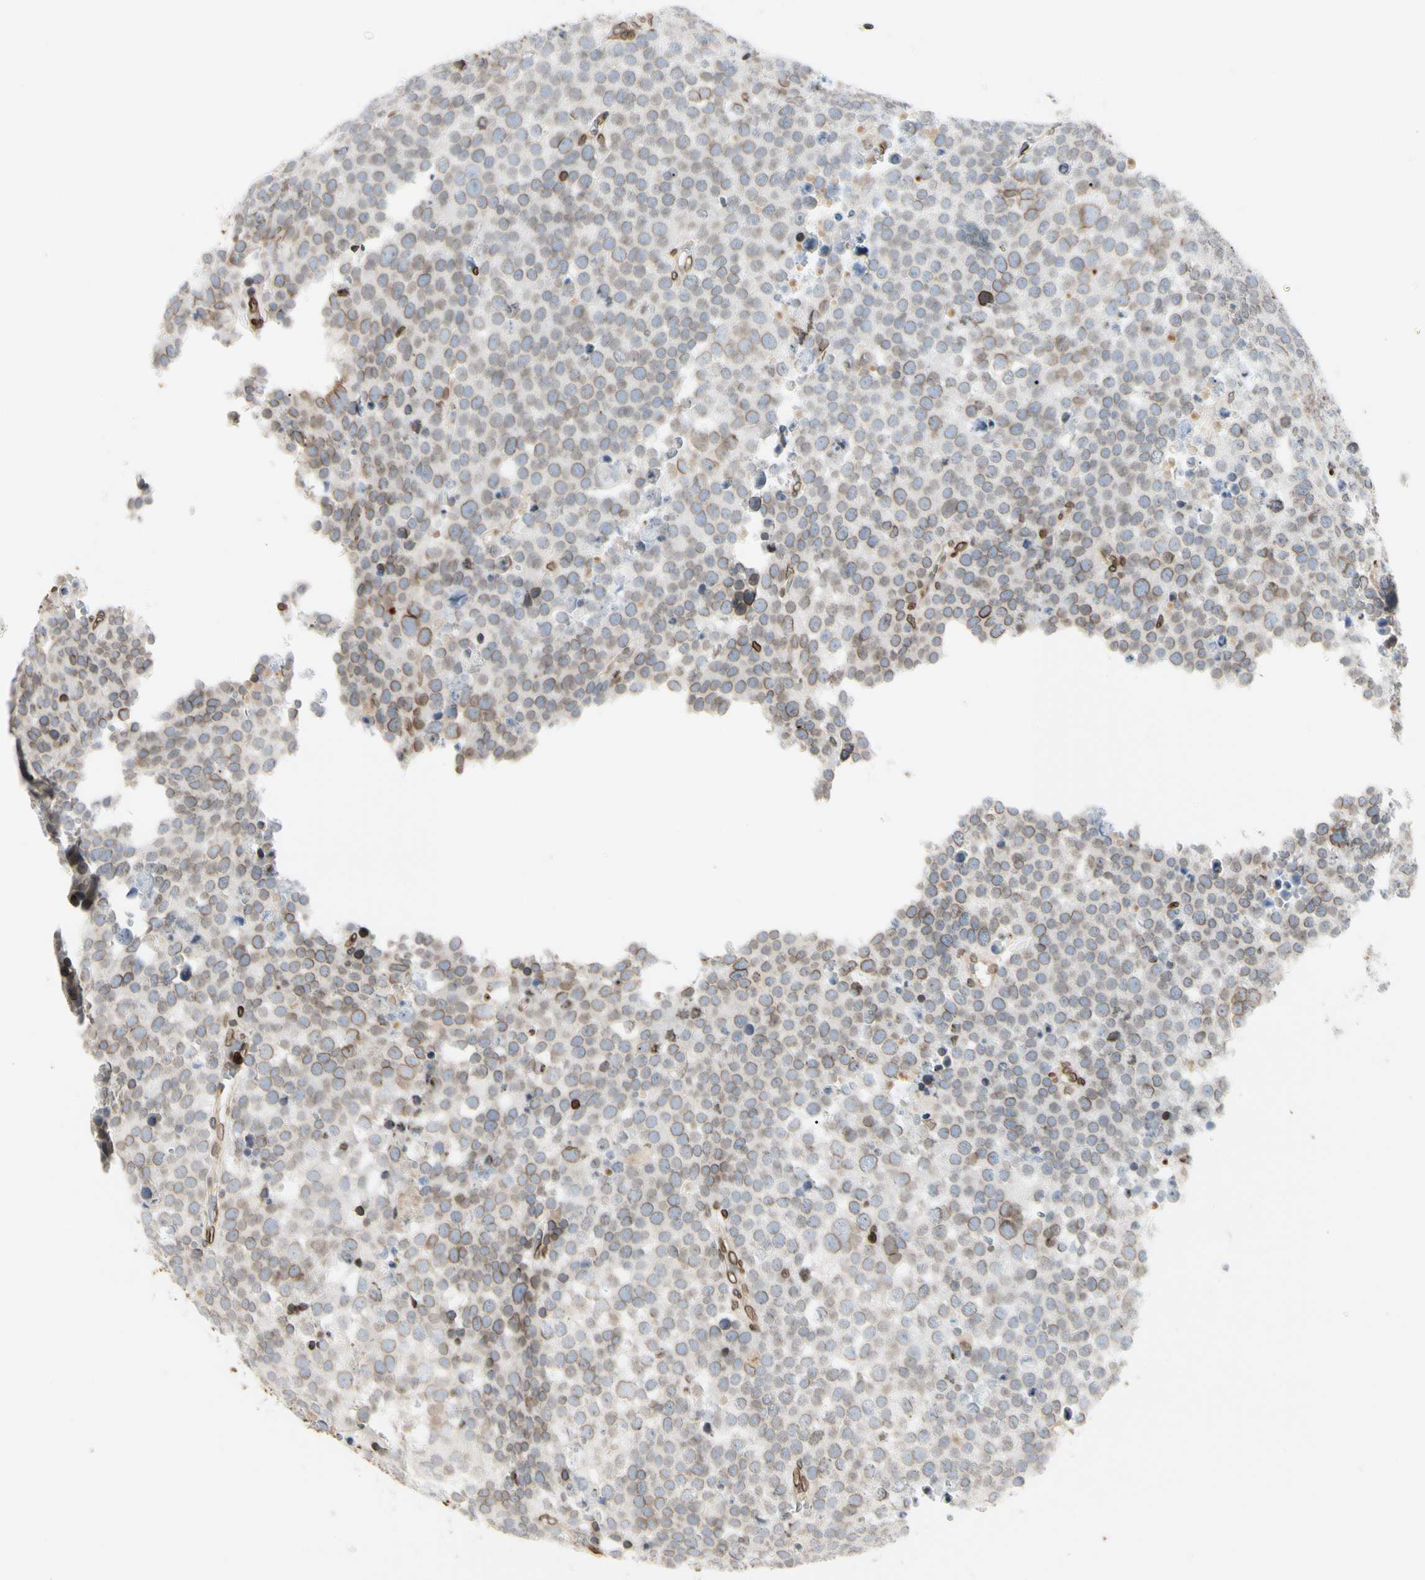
{"staining": {"intensity": "weak", "quantity": "25%-75%", "location": "cytoplasmic/membranous,nuclear"}, "tissue": "testis cancer", "cell_type": "Tumor cells", "image_type": "cancer", "snomed": [{"axis": "morphology", "description": "Seminoma, NOS"}, {"axis": "topography", "description": "Testis"}], "caption": "Protein expression analysis of seminoma (testis) reveals weak cytoplasmic/membranous and nuclear staining in about 25%-75% of tumor cells. (Stains: DAB in brown, nuclei in blue, Microscopy: brightfield microscopy at high magnification).", "gene": "TMPO", "patient": {"sex": "male", "age": 71}}